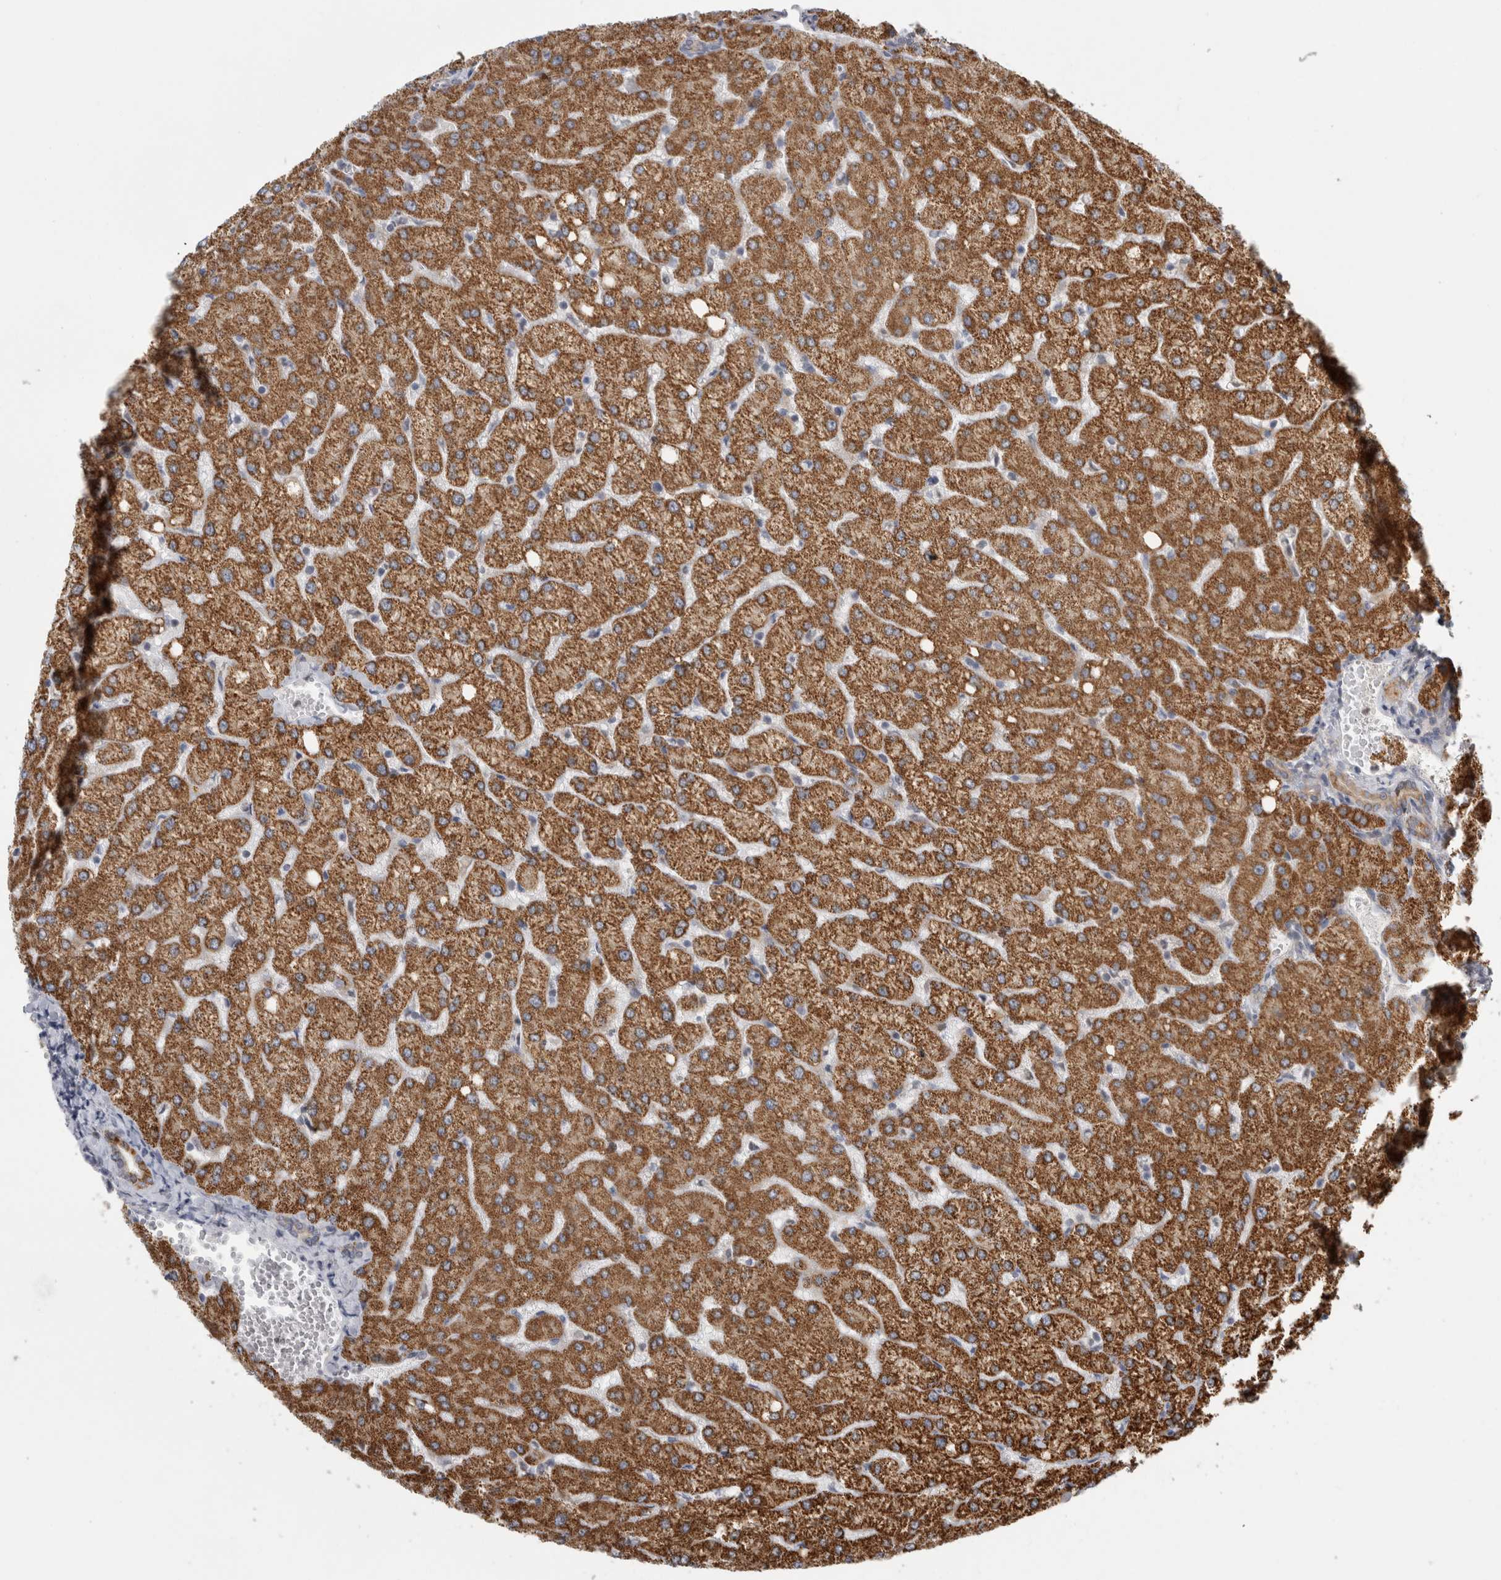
{"staining": {"intensity": "moderate", "quantity": ">75%", "location": "cytoplasmic/membranous"}, "tissue": "liver", "cell_type": "Cholangiocytes", "image_type": "normal", "snomed": [{"axis": "morphology", "description": "Normal tissue, NOS"}, {"axis": "topography", "description": "Liver"}], "caption": "Liver was stained to show a protein in brown. There is medium levels of moderate cytoplasmic/membranous staining in approximately >75% of cholangiocytes. The protein of interest is shown in brown color, while the nuclei are stained blue.", "gene": "RAB18", "patient": {"sex": "female", "age": 54}}